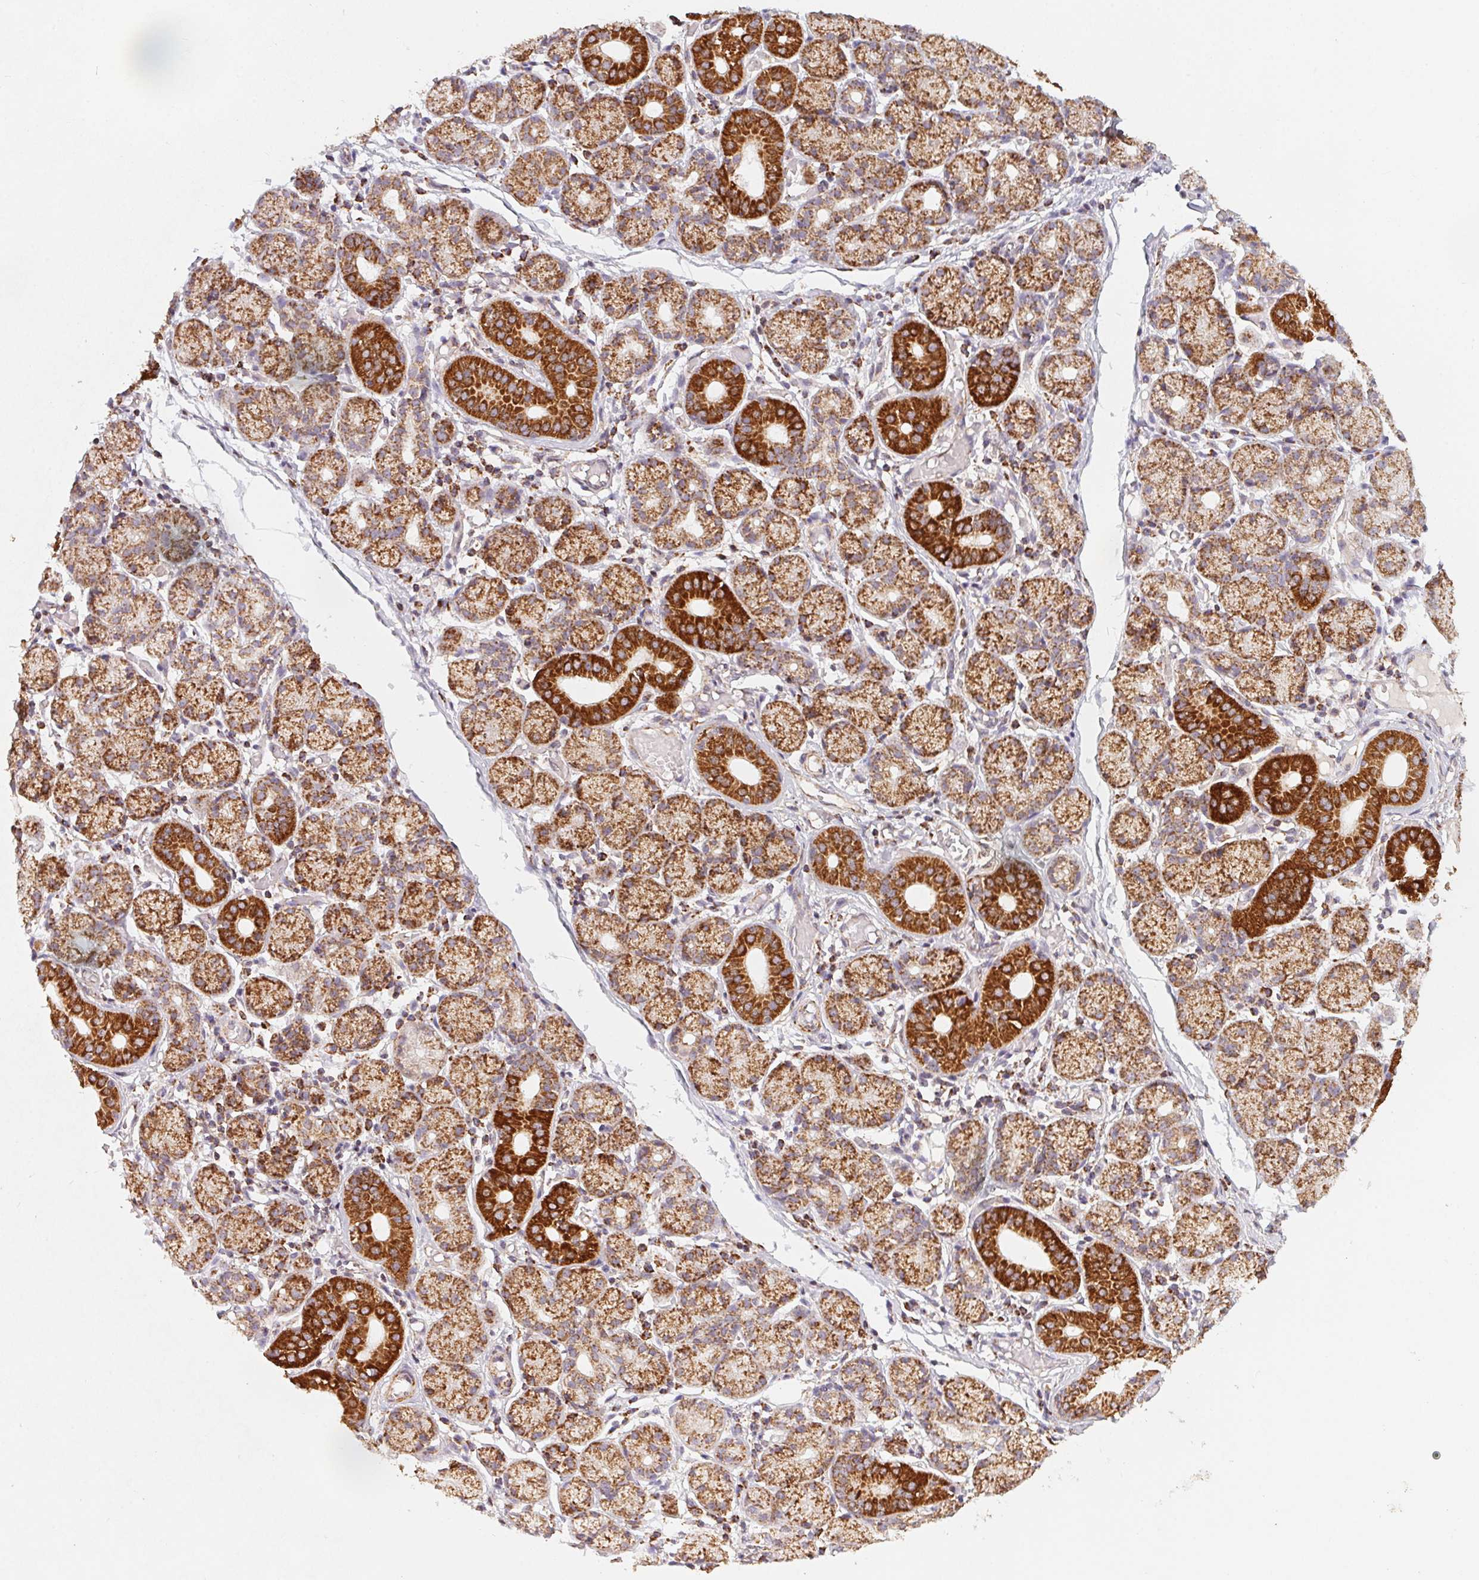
{"staining": {"intensity": "strong", "quantity": ">75%", "location": "cytoplasmic/membranous"}, "tissue": "salivary gland", "cell_type": "Glandular cells", "image_type": "normal", "snomed": [{"axis": "morphology", "description": "Normal tissue, NOS"}, {"axis": "topography", "description": "Salivary gland"}], "caption": "A high amount of strong cytoplasmic/membranous expression is present in approximately >75% of glandular cells in normal salivary gland.", "gene": "NDUFS6", "patient": {"sex": "female", "age": 24}}